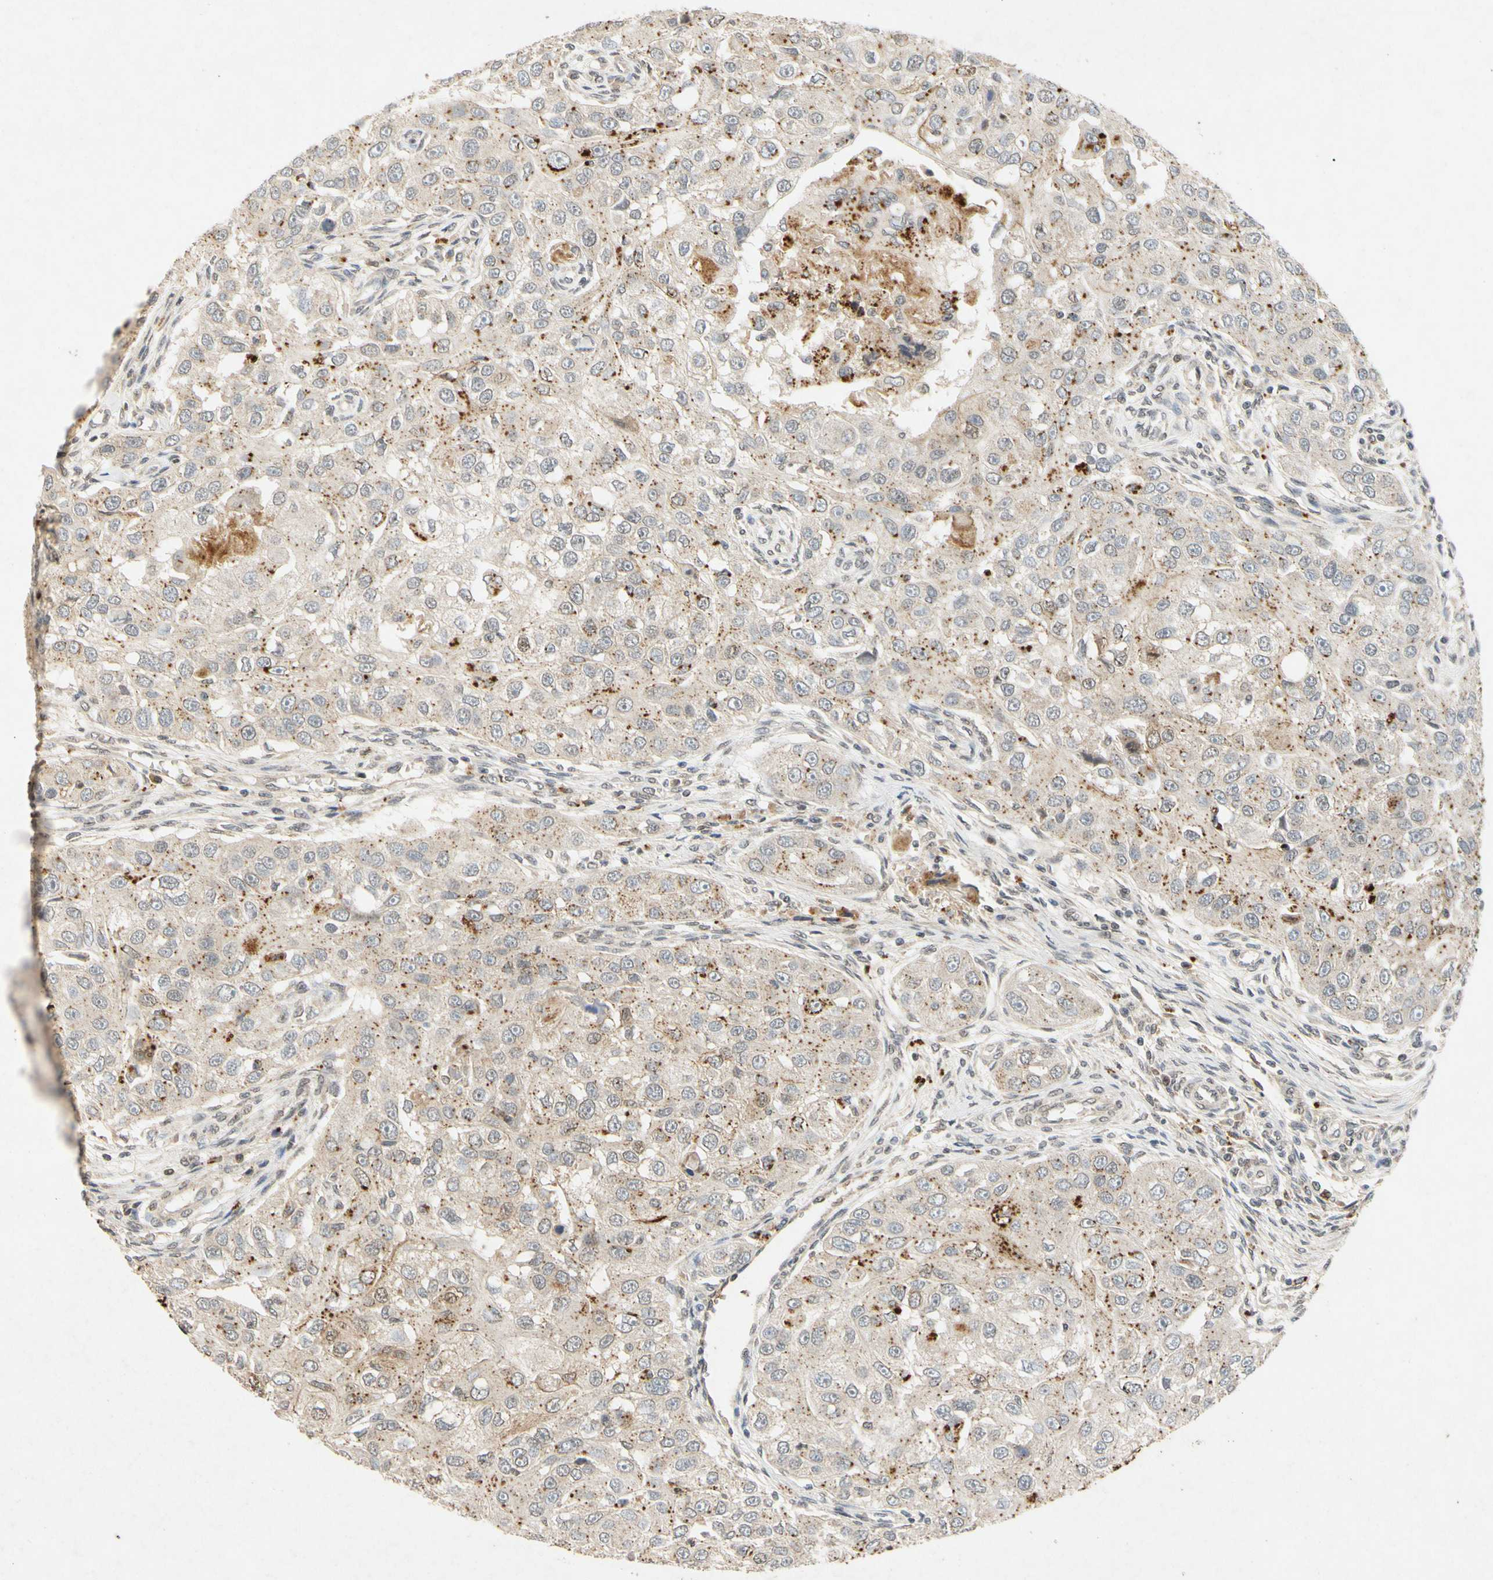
{"staining": {"intensity": "moderate", "quantity": ">75%", "location": "cytoplasmic/membranous"}, "tissue": "head and neck cancer", "cell_type": "Tumor cells", "image_type": "cancer", "snomed": [{"axis": "morphology", "description": "Normal tissue, NOS"}, {"axis": "morphology", "description": "Squamous cell carcinoma, NOS"}, {"axis": "topography", "description": "Skeletal muscle"}, {"axis": "topography", "description": "Head-Neck"}], "caption": "This is an image of IHC staining of head and neck cancer, which shows moderate positivity in the cytoplasmic/membranous of tumor cells.", "gene": "CP", "patient": {"sex": "male", "age": 51}}